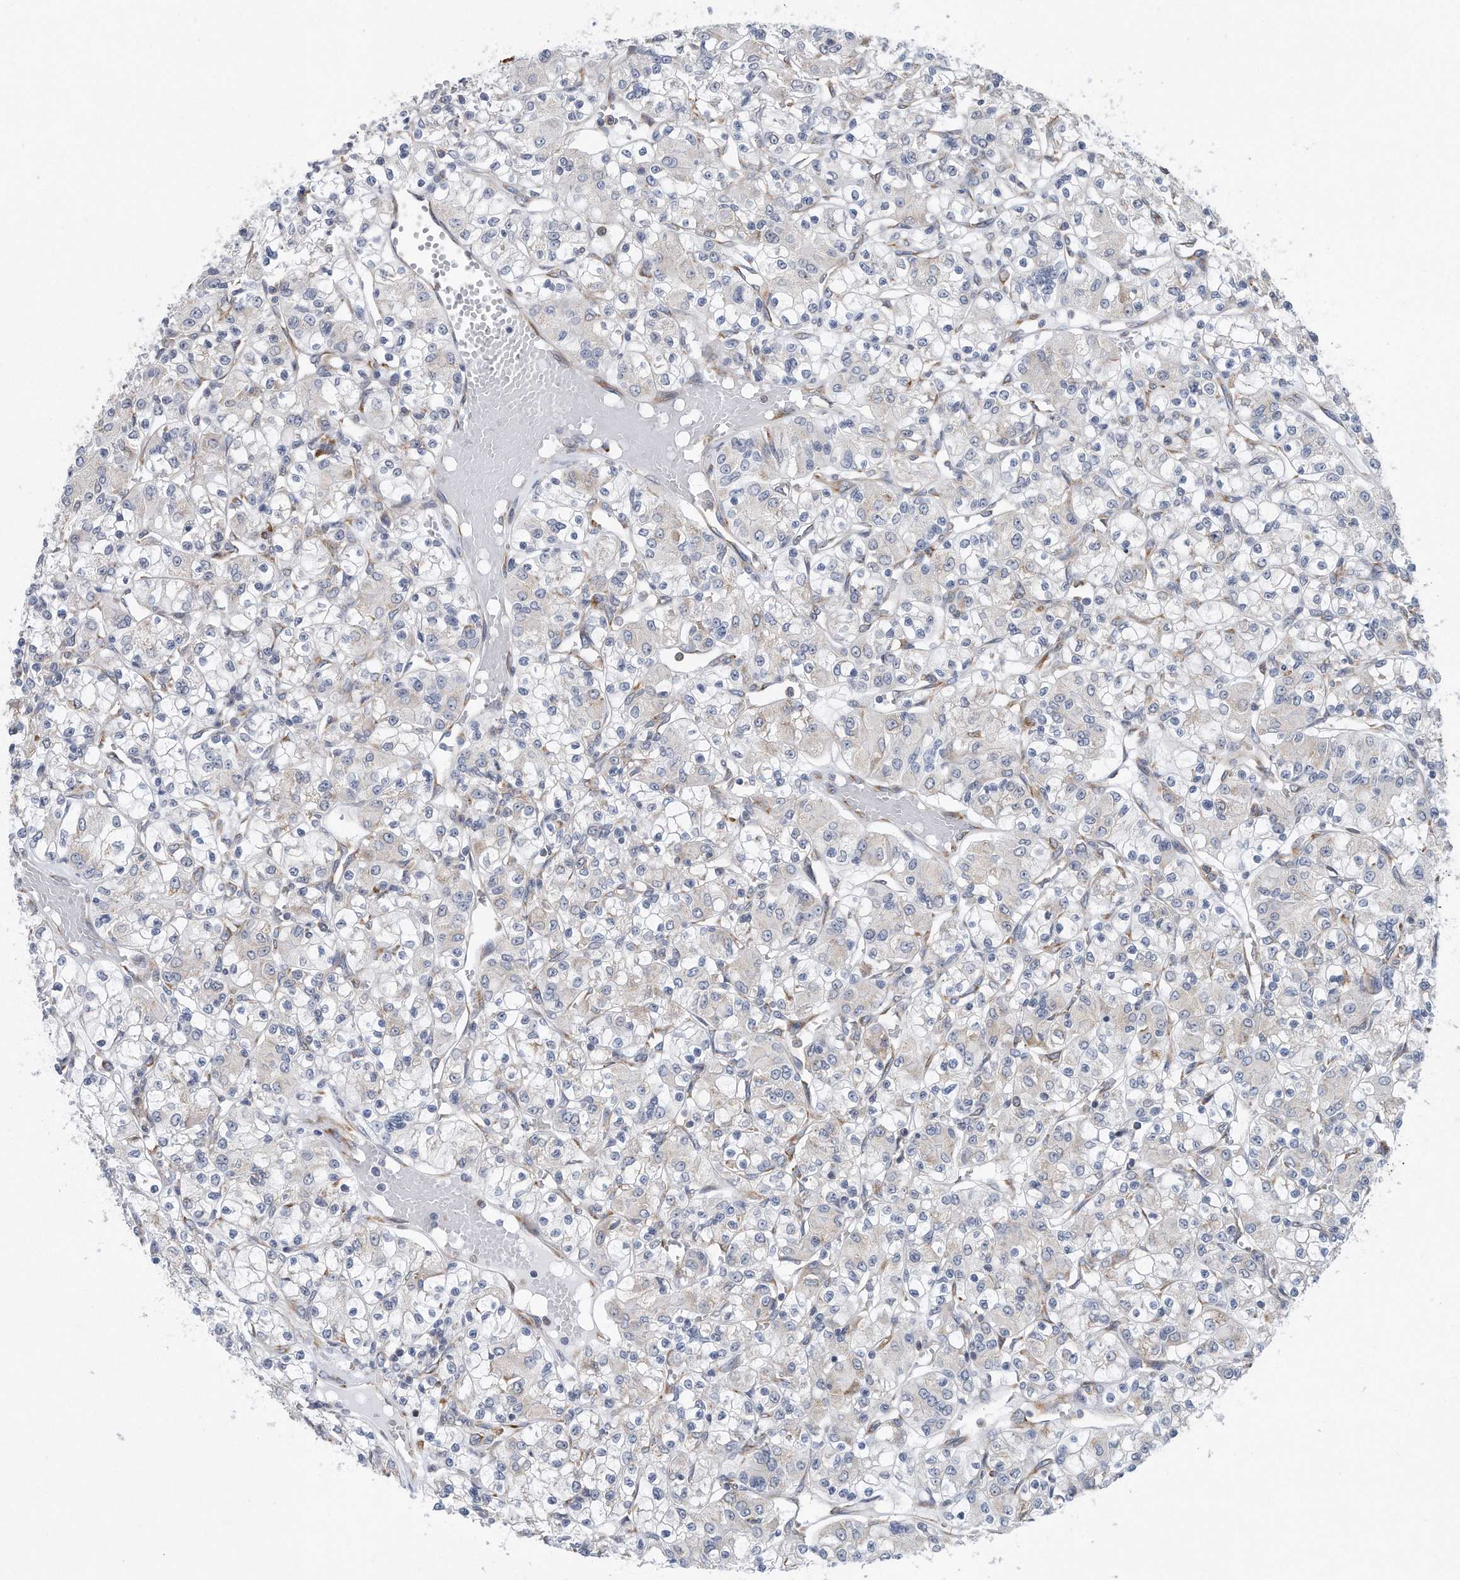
{"staining": {"intensity": "negative", "quantity": "none", "location": "none"}, "tissue": "renal cancer", "cell_type": "Tumor cells", "image_type": "cancer", "snomed": [{"axis": "morphology", "description": "Adenocarcinoma, NOS"}, {"axis": "topography", "description": "Kidney"}], "caption": "Tumor cells are negative for brown protein staining in renal adenocarcinoma. (Stains: DAB (3,3'-diaminobenzidine) IHC with hematoxylin counter stain, Microscopy: brightfield microscopy at high magnification).", "gene": "RPL26L1", "patient": {"sex": "female", "age": 59}}